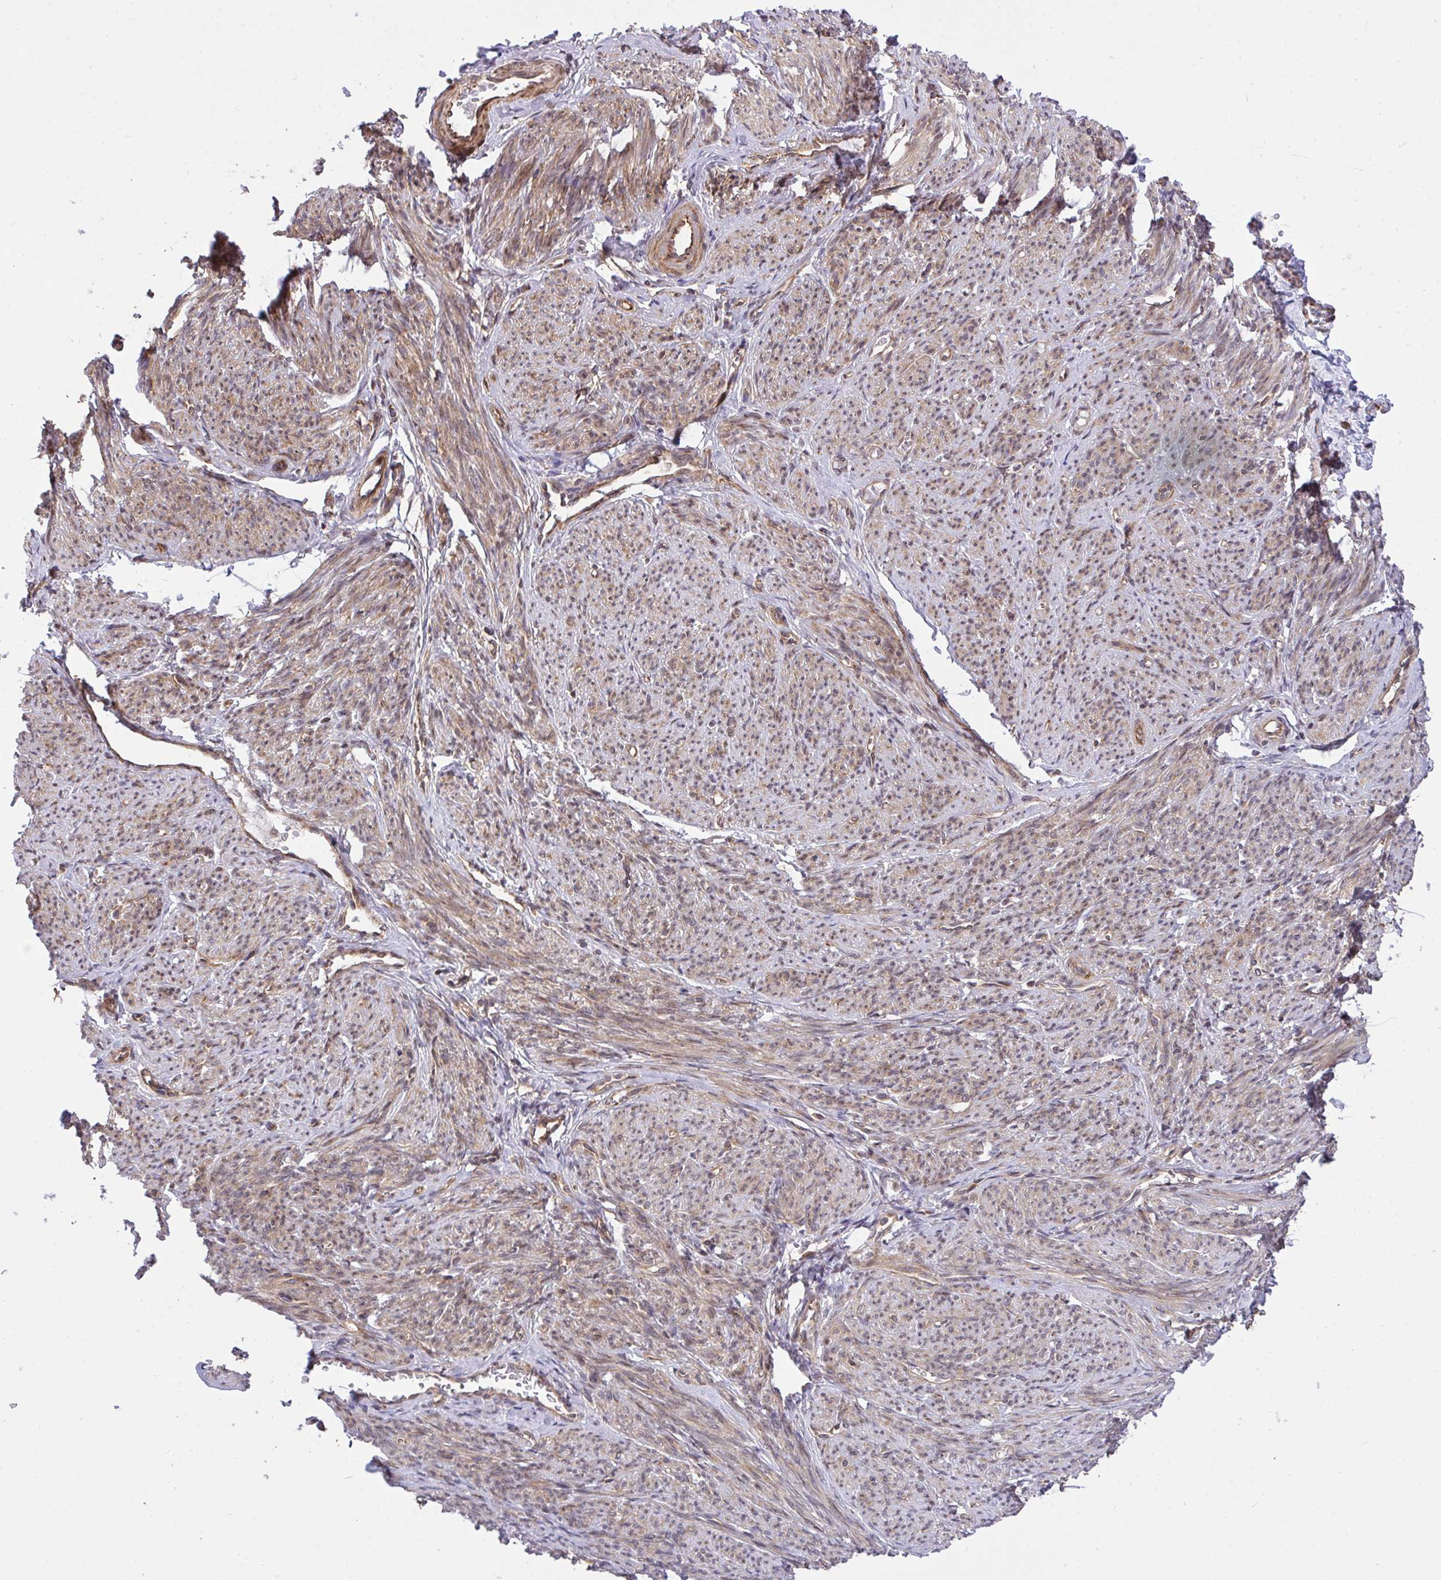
{"staining": {"intensity": "moderate", "quantity": ">75%", "location": "cytoplasmic/membranous"}, "tissue": "smooth muscle", "cell_type": "Smooth muscle cells", "image_type": "normal", "snomed": [{"axis": "morphology", "description": "Normal tissue, NOS"}, {"axis": "topography", "description": "Smooth muscle"}], "caption": "Smooth muscle stained with a protein marker displays moderate staining in smooth muscle cells.", "gene": "ERI1", "patient": {"sex": "female", "age": 65}}